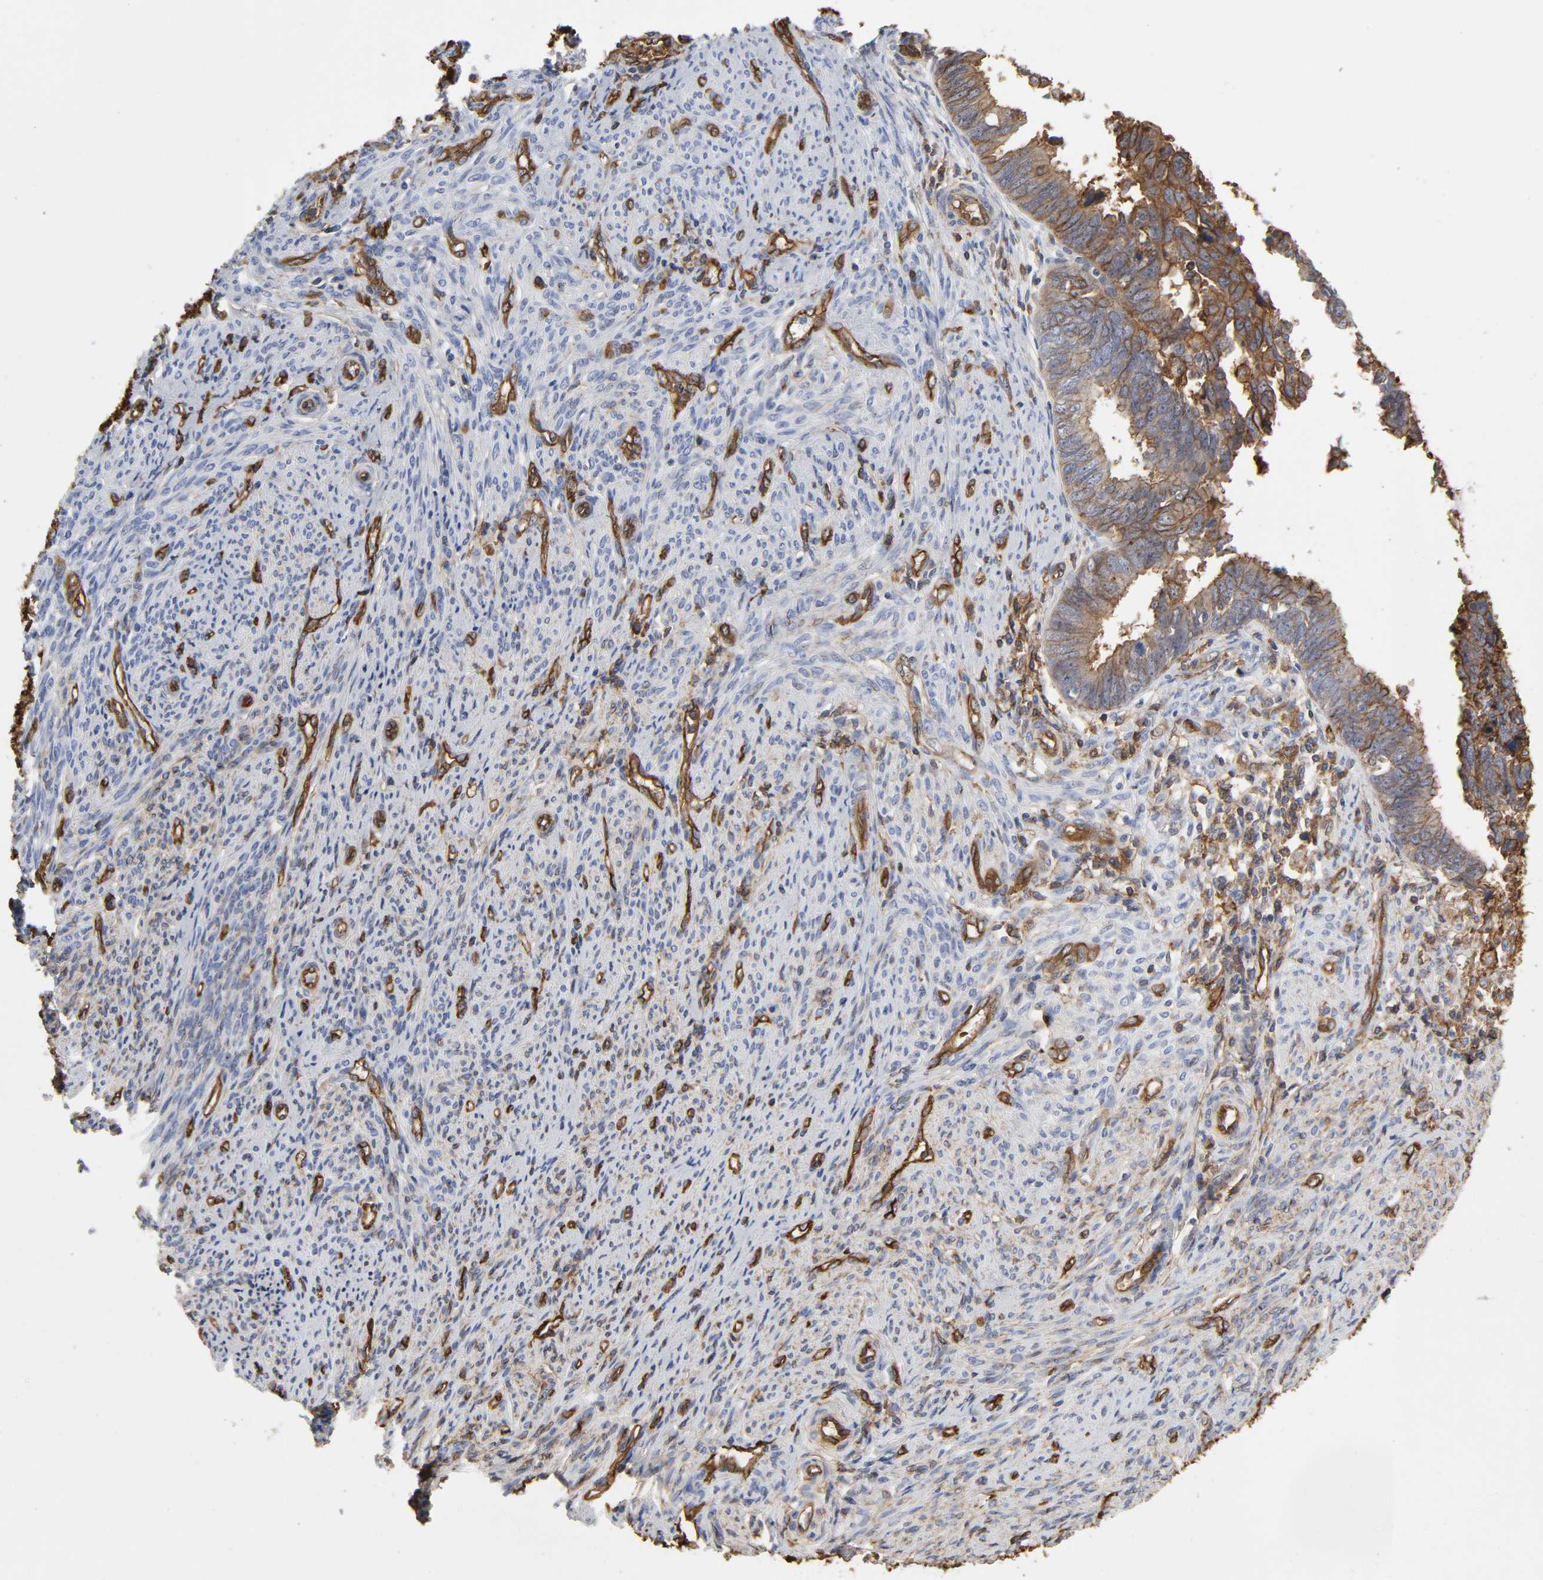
{"staining": {"intensity": "moderate", "quantity": ">75%", "location": "cytoplasmic/membranous"}, "tissue": "endometrial cancer", "cell_type": "Tumor cells", "image_type": "cancer", "snomed": [{"axis": "morphology", "description": "Adenocarcinoma, NOS"}, {"axis": "topography", "description": "Endometrium"}], "caption": "Endometrial adenocarcinoma stained with a brown dye shows moderate cytoplasmic/membranous positive expression in approximately >75% of tumor cells.", "gene": "ANXA2", "patient": {"sex": "female", "age": 75}}